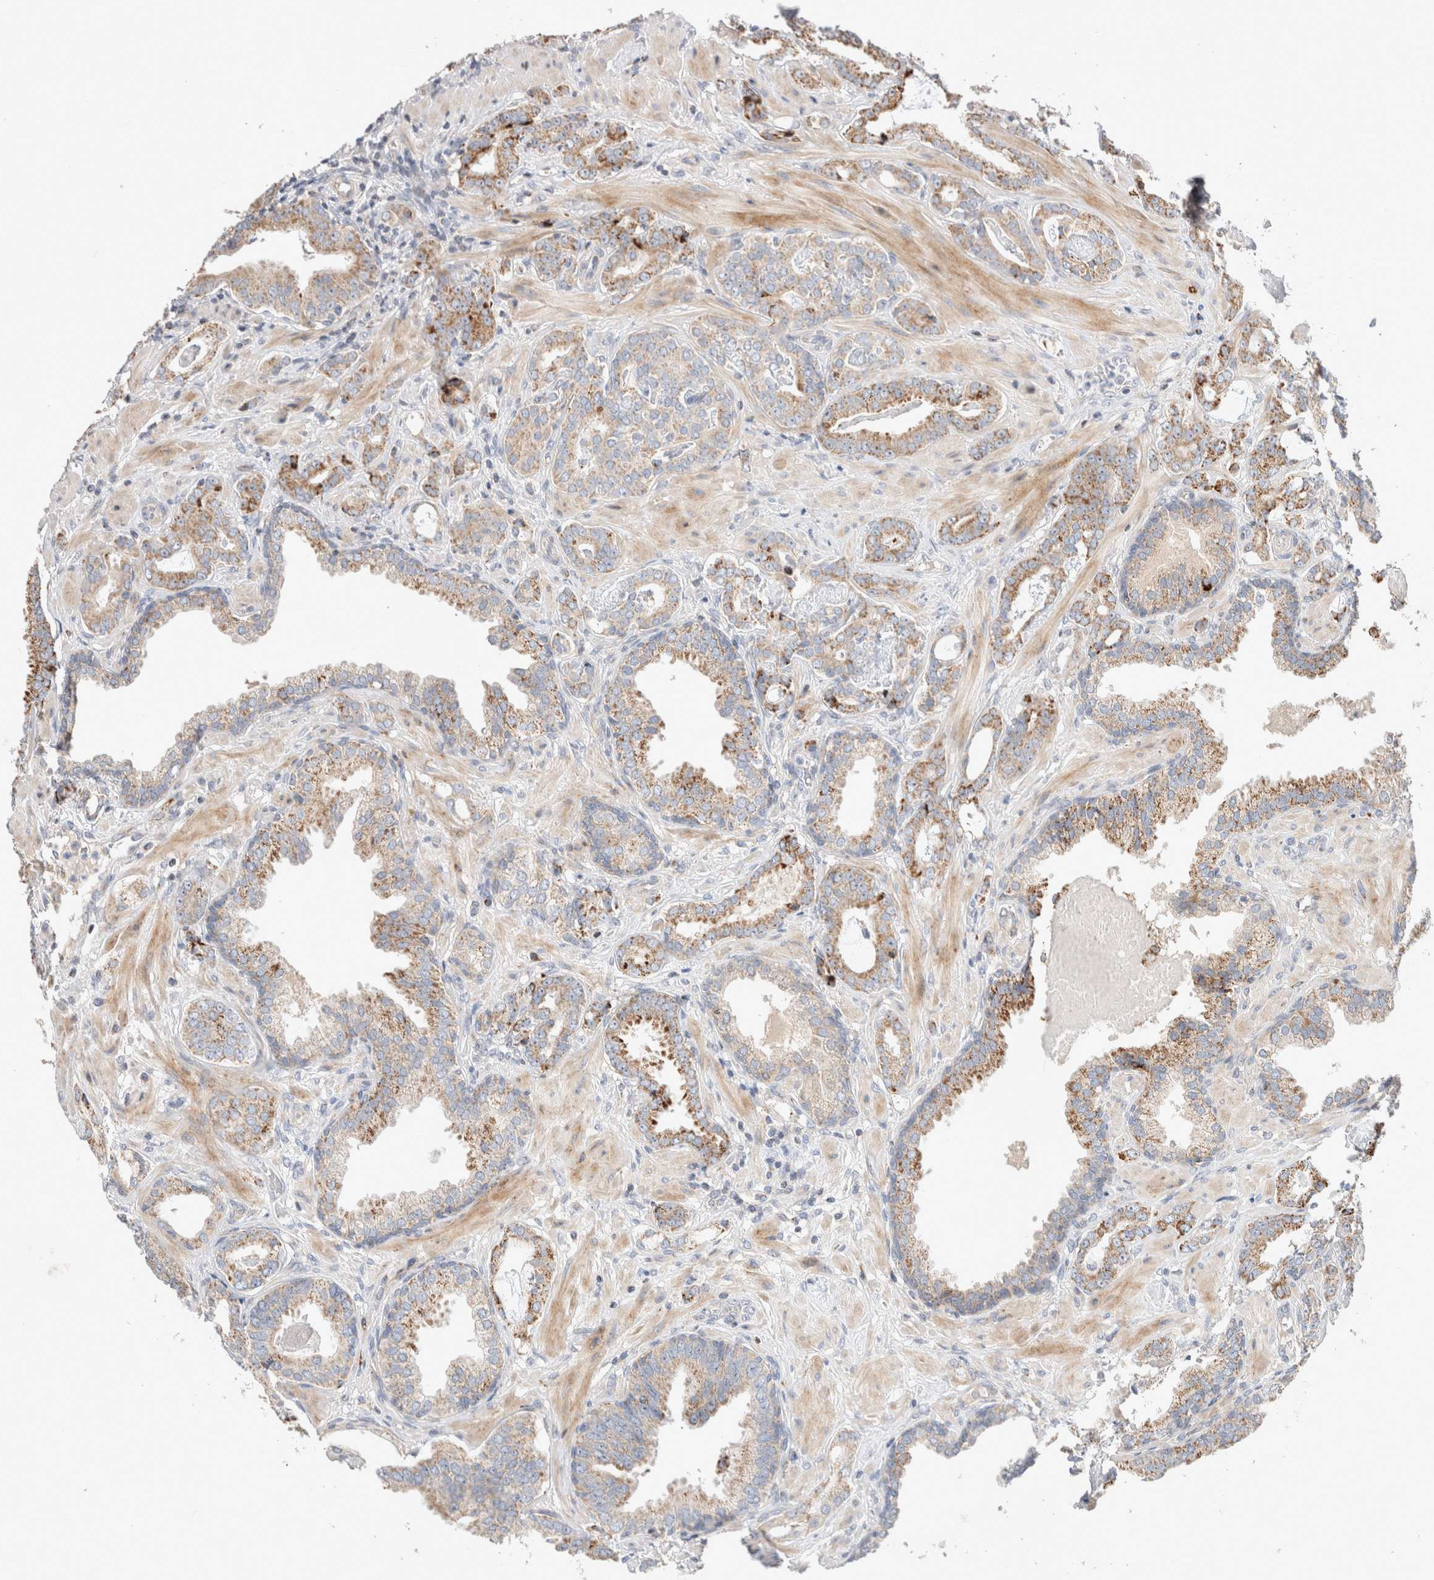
{"staining": {"intensity": "moderate", "quantity": ">75%", "location": "cytoplasmic/membranous"}, "tissue": "prostate cancer", "cell_type": "Tumor cells", "image_type": "cancer", "snomed": [{"axis": "morphology", "description": "Adenocarcinoma, Low grade"}, {"axis": "topography", "description": "Prostate"}], "caption": "The micrograph shows a brown stain indicating the presence of a protein in the cytoplasmic/membranous of tumor cells in prostate low-grade adenocarcinoma.", "gene": "CHADL", "patient": {"sex": "male", "age": 53}}